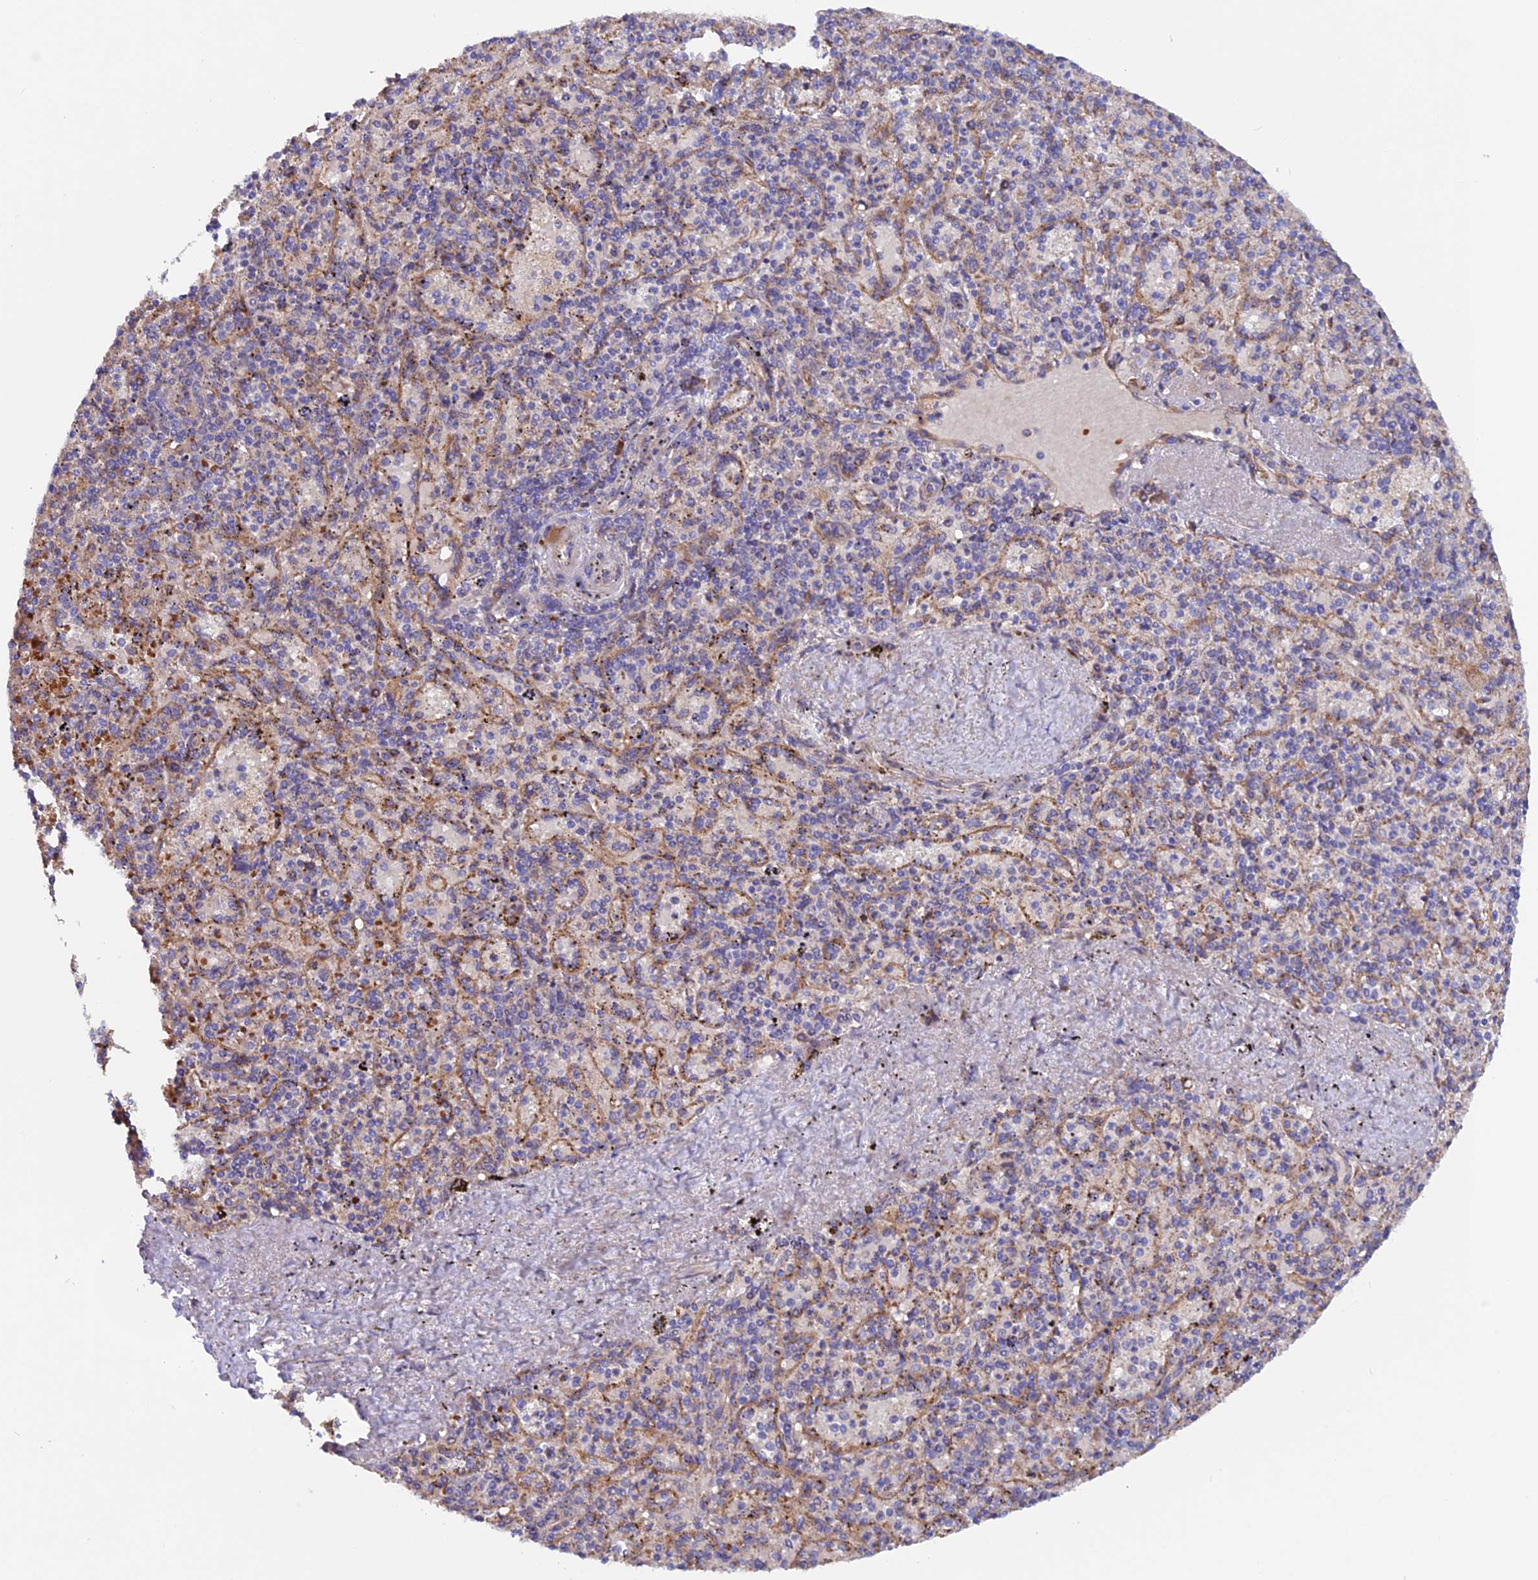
{"staining": {"intensity": "weak", "quantity": "<25%", "location": "cytoplasmic/membranous"}, "tissue": "spleen", "cell_type": "Cells in red pulp", "image_type": "normal", "snomed": [{"axis": "morphology", "description": "Normal tissue, NOS"}, {"axis": "topography", "description": "Spleen"}], "caption": "A high-resolution photomicrograph shows immunohistochemistry (IHC) staining of unremarkable spleen, which demonstrates no significant staining in cells in red pulp.", "gene": "DUS3L", "patient": {"sex": "male", "age": 82}}